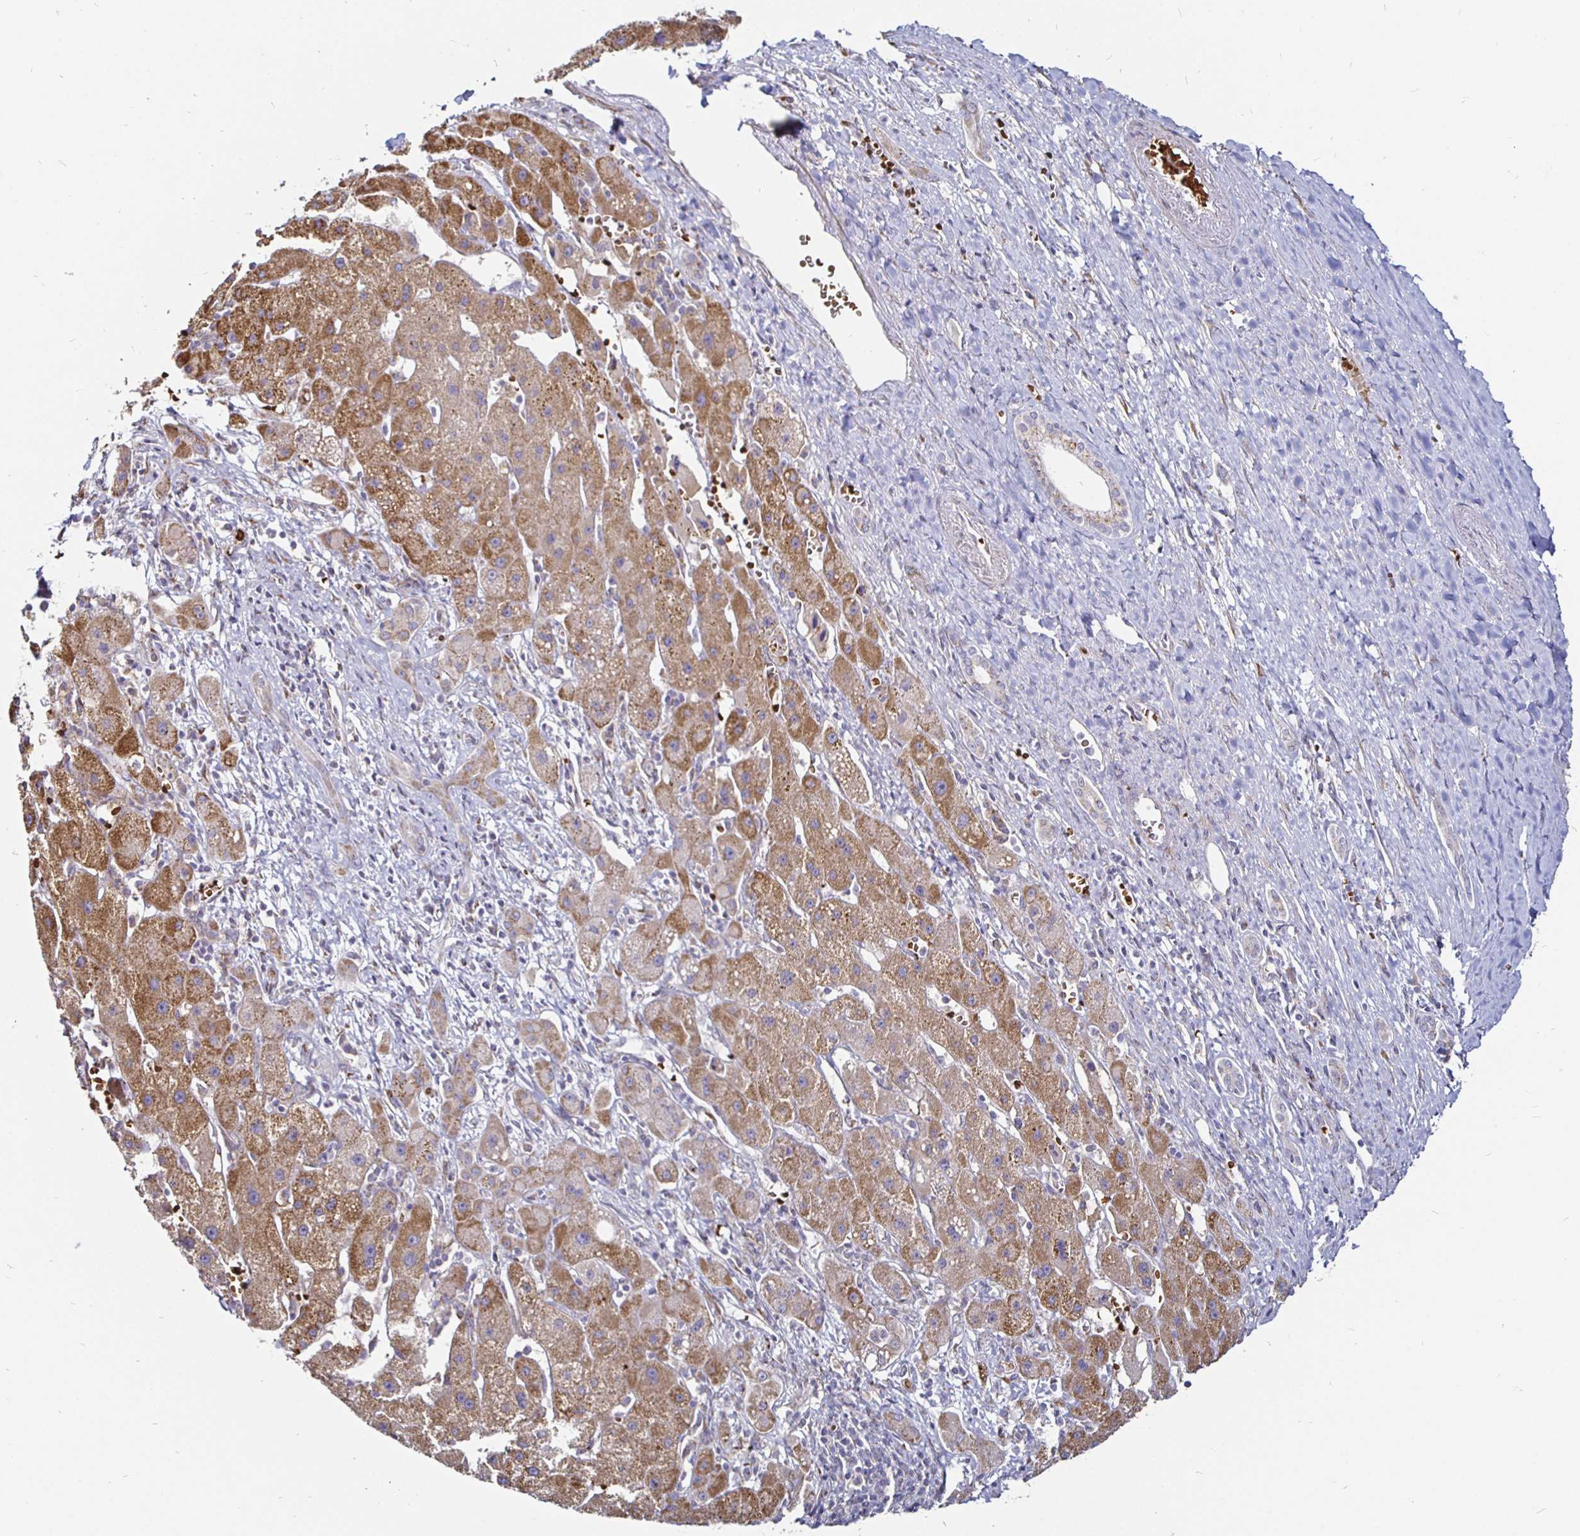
{"staining": {"intensity": "moderate", "quantity": ">75%", "location": "cytoplasmic/membranous"}, "tissue": "liver cancer", "cell_type": "Tumor cells", "image_type": "cancer", "snomed": [{"axis": "morphology", "description": "Carcinoma, Hepatocellular, NOS"}, {"axis": "topography", "description": "Liver"}], "caption": "Immunohistochemical staining of hepatocellular carcinoma (liver) demonstrates medium levels of moderate cytoplasmic/membranous positivity in about >75% of tumor cells.", "gene": "ATG3", "patient": {"sex": "female", "age": 82}}